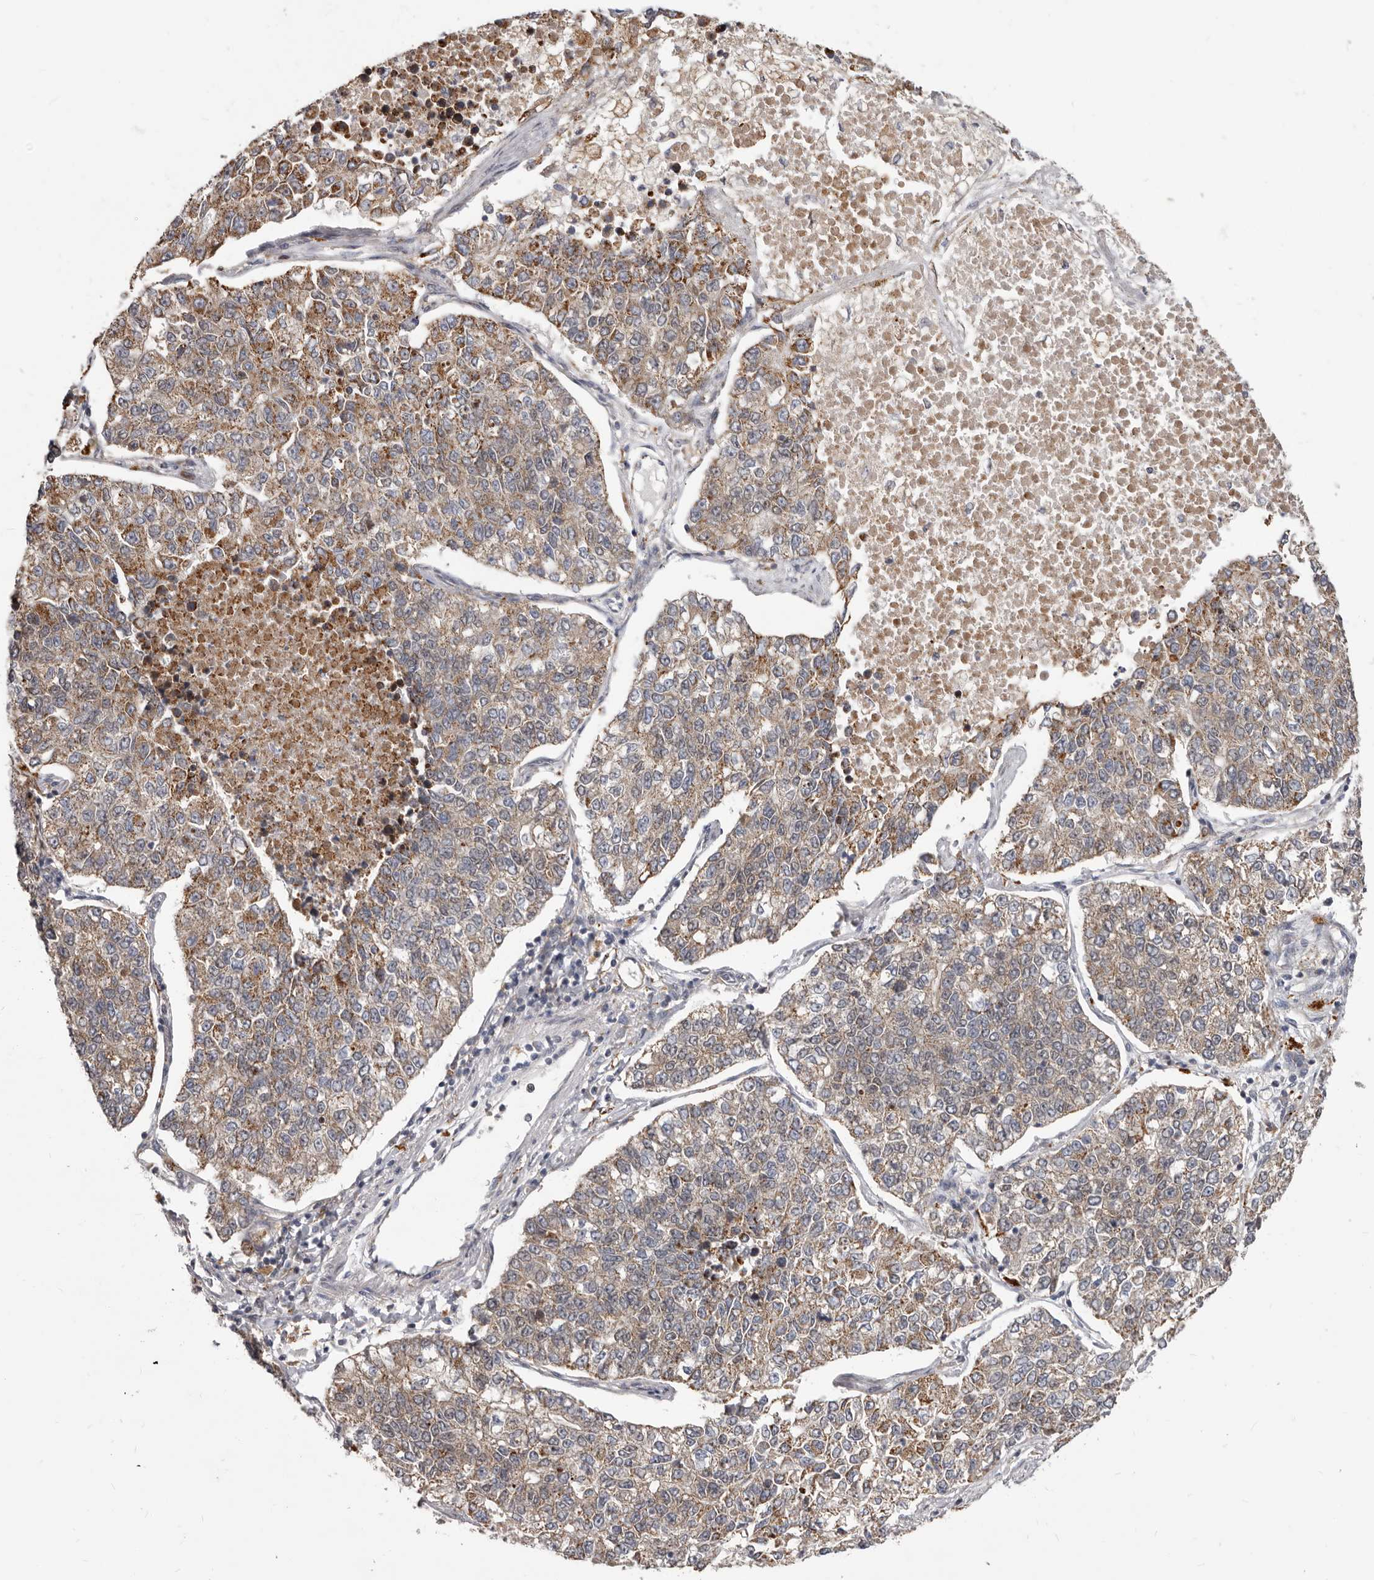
{"staining": {"intensity": "weak", "quantity": ">75%", "location": "cytoplasmic/membranous"}, "tissue": "lung cancer", "cell_type": "Tumor cells", "image_type": "cancer", "snomed": [{"axis": "morphology", "description": "Adenocarcinoma, NOS"}, {"axis": "topography", "description": "Lung"}], "caption": "Human lung cancer stained with a protein marker shows weak staining in tumor cells.", "gene": "SMC4", "patient": {"sex": "male", "age": 49}}